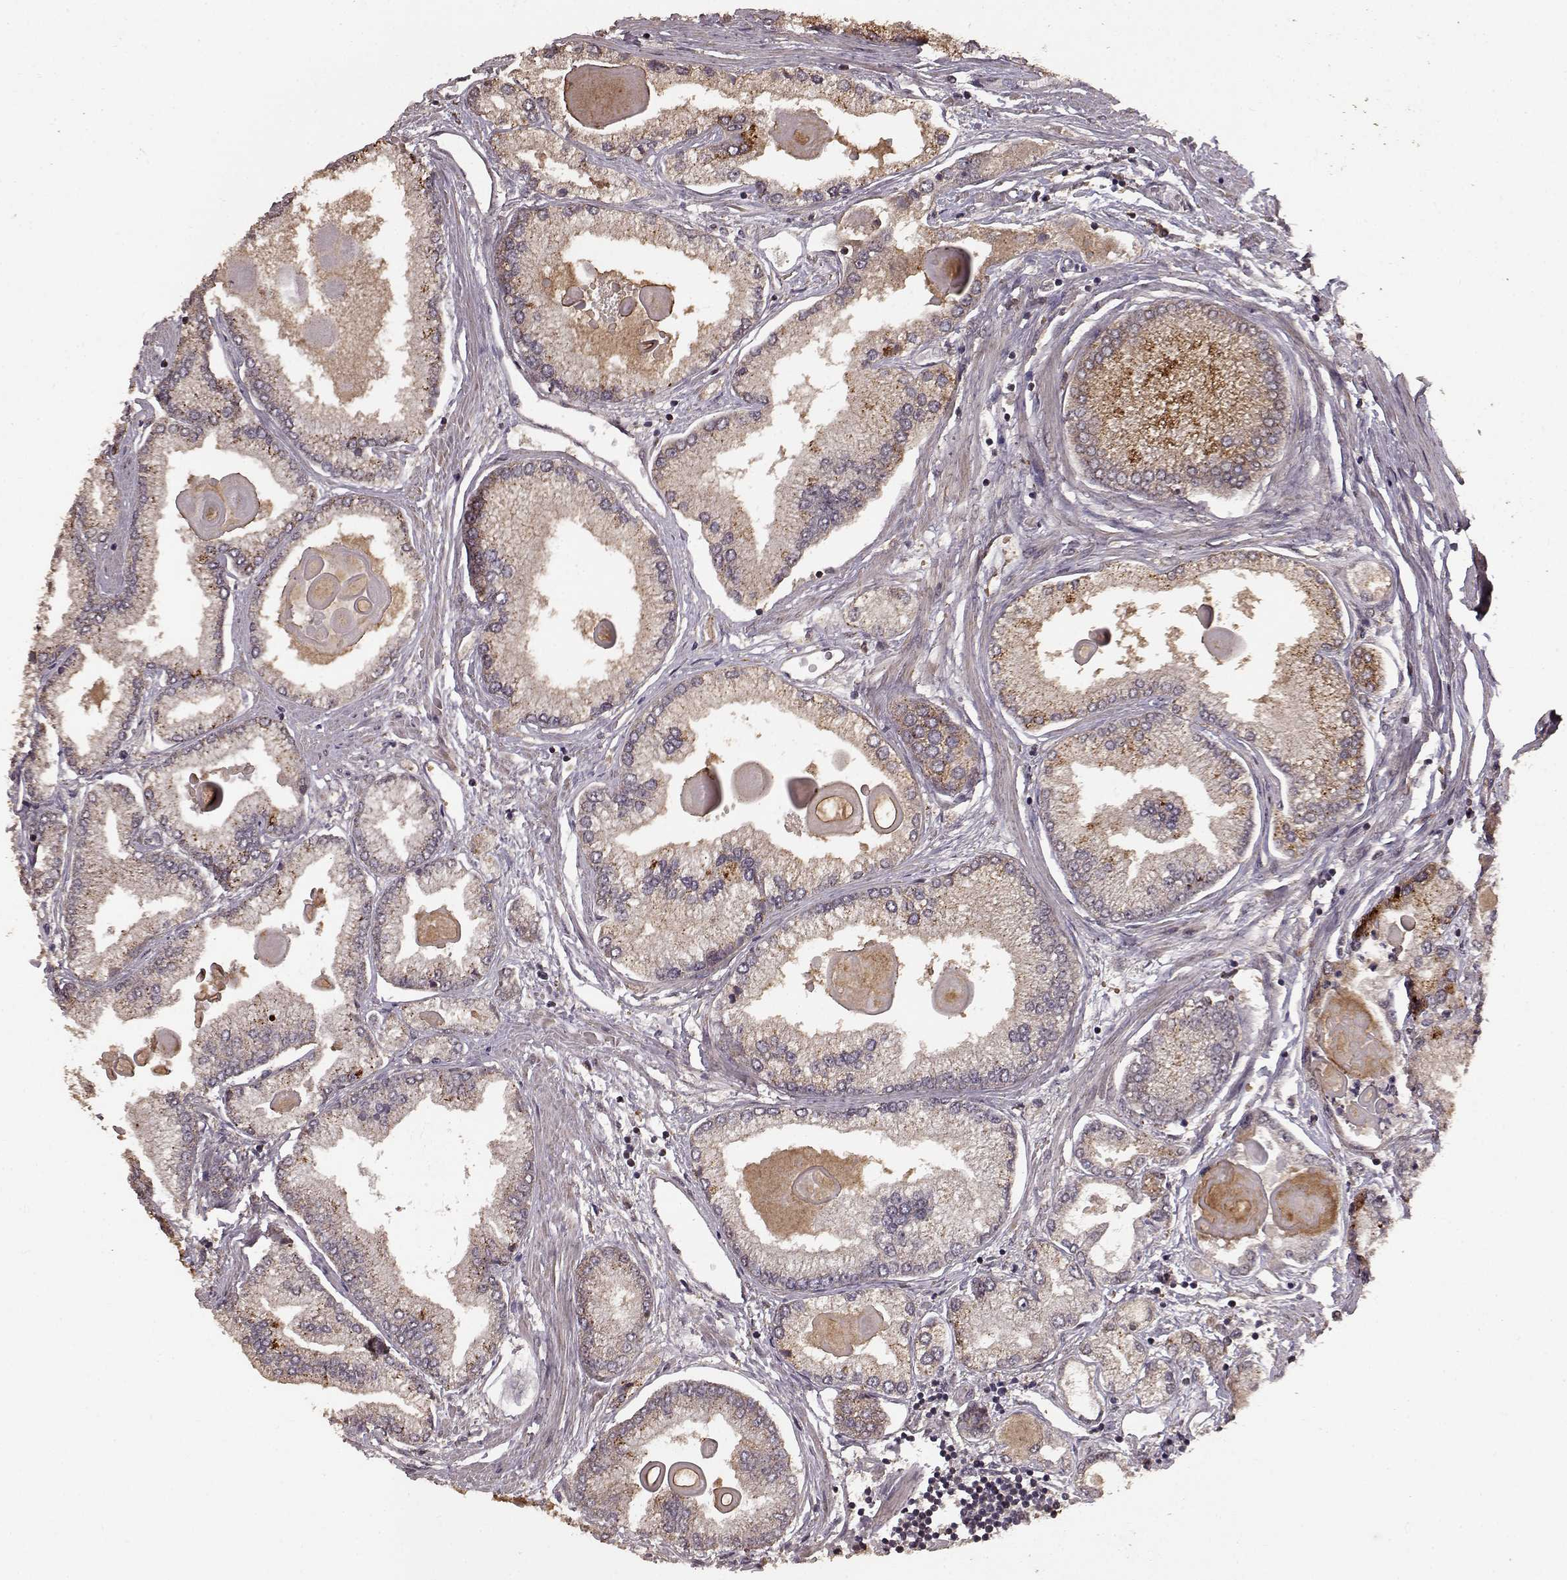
{"staining": {"intensity": "weak", "quantity": ">75%", "location": "cytoplasmic/membranous"}, "tissue": "prostate cancer", "cell_type": "Tumor cells", "image_type": "cancer", "snomed": [{"axis": "morphology", "description": "Adenocarcinoma, High grade"}, {"axis": "topography", "description": "Prostate"}], "caption": "Immunohistochemical staining of human prostate cancer (high-grade adenocarcinoma) displays low levels of weak cytoplasmic/membranous protein staining in approximately >75% of tumor cells.", "gene": "USP15", "patient": {"sex": "male", "age": 68}}